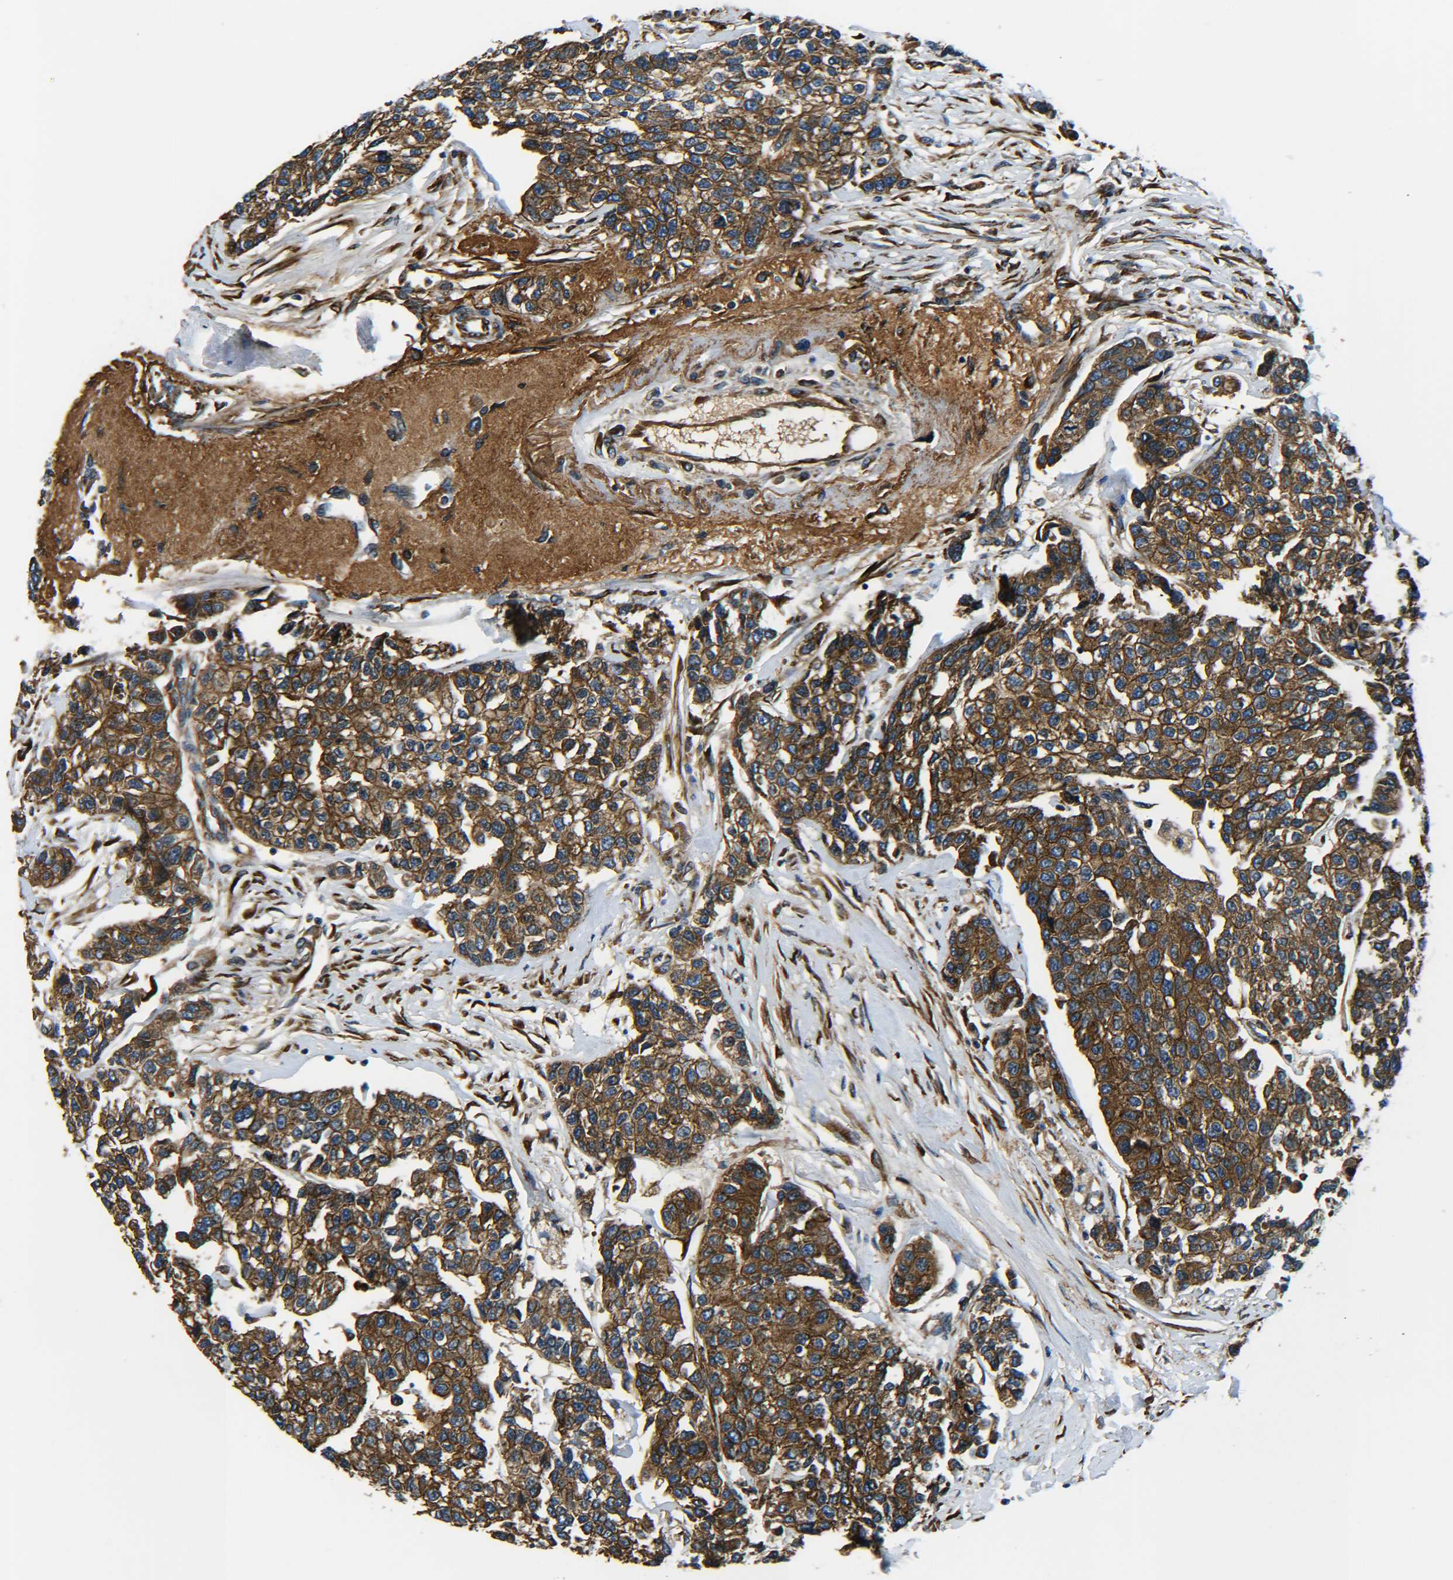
{"staining": {"intensity": "strong", "quantity": ">75%", "location": "cytoplasmic/membranous"}, "tissue": "breast cancer", "cell_type": "Tumor cells", "image_type": "cancer", "snomed": [{"axis": "morphology", "description": "Duct carcinoma"}, {"axis": "topography", "description": "Breast"}], "caption": "Human breast cancer (intraductal carcinoma) stained with a brown dye displays strong cytoplasmic/membranous positive staining in about >75% of tumor cells.", "gene": "PREB", "patient": {"sex": "female", "age": 51}}